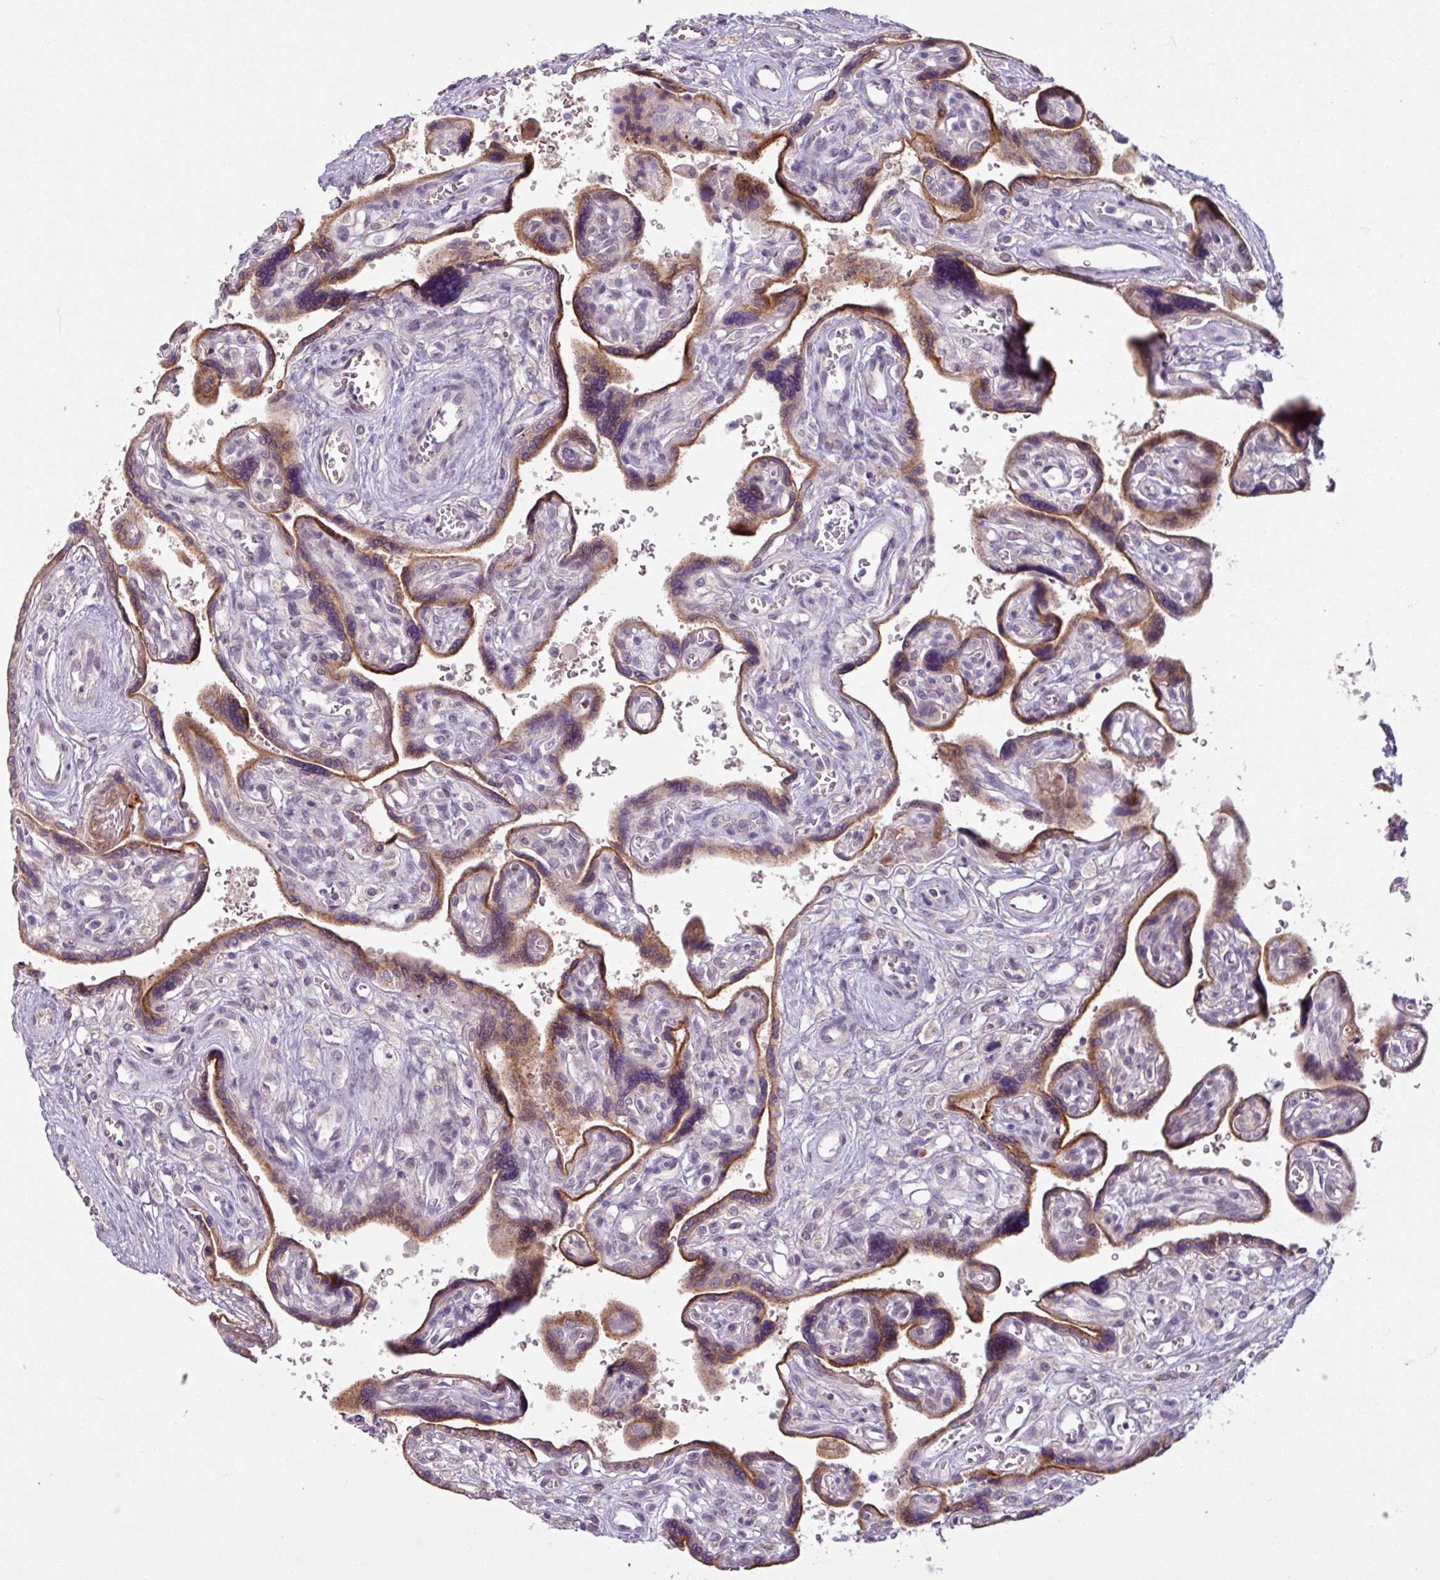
{"staining": {"intensity": "moderate", "quantity": ">75%", "location": "cytoplasmic/membranous"}, "tissue": "placenta", "cell_type": "Decidual cells", "image_type": "normal", "snomed": [{"axis": "morphology", "description": "Normal tissue, NOS"}, {"axis": "topography", "description": "Placenta"}], "caption": "Immunohistochemical staining of unremarkable placenta exhibits moderate cytoplasmic/membranous protein staining in about >75% of decidual cells. (Stains: DAB (3,3'-diaminobenzidine) in brown, nuclei in blue, Microscopy: brightfield microscopy at high magnification).", "gene": "OGFOD3", "patient": {"sex": "female", "age": 39}}